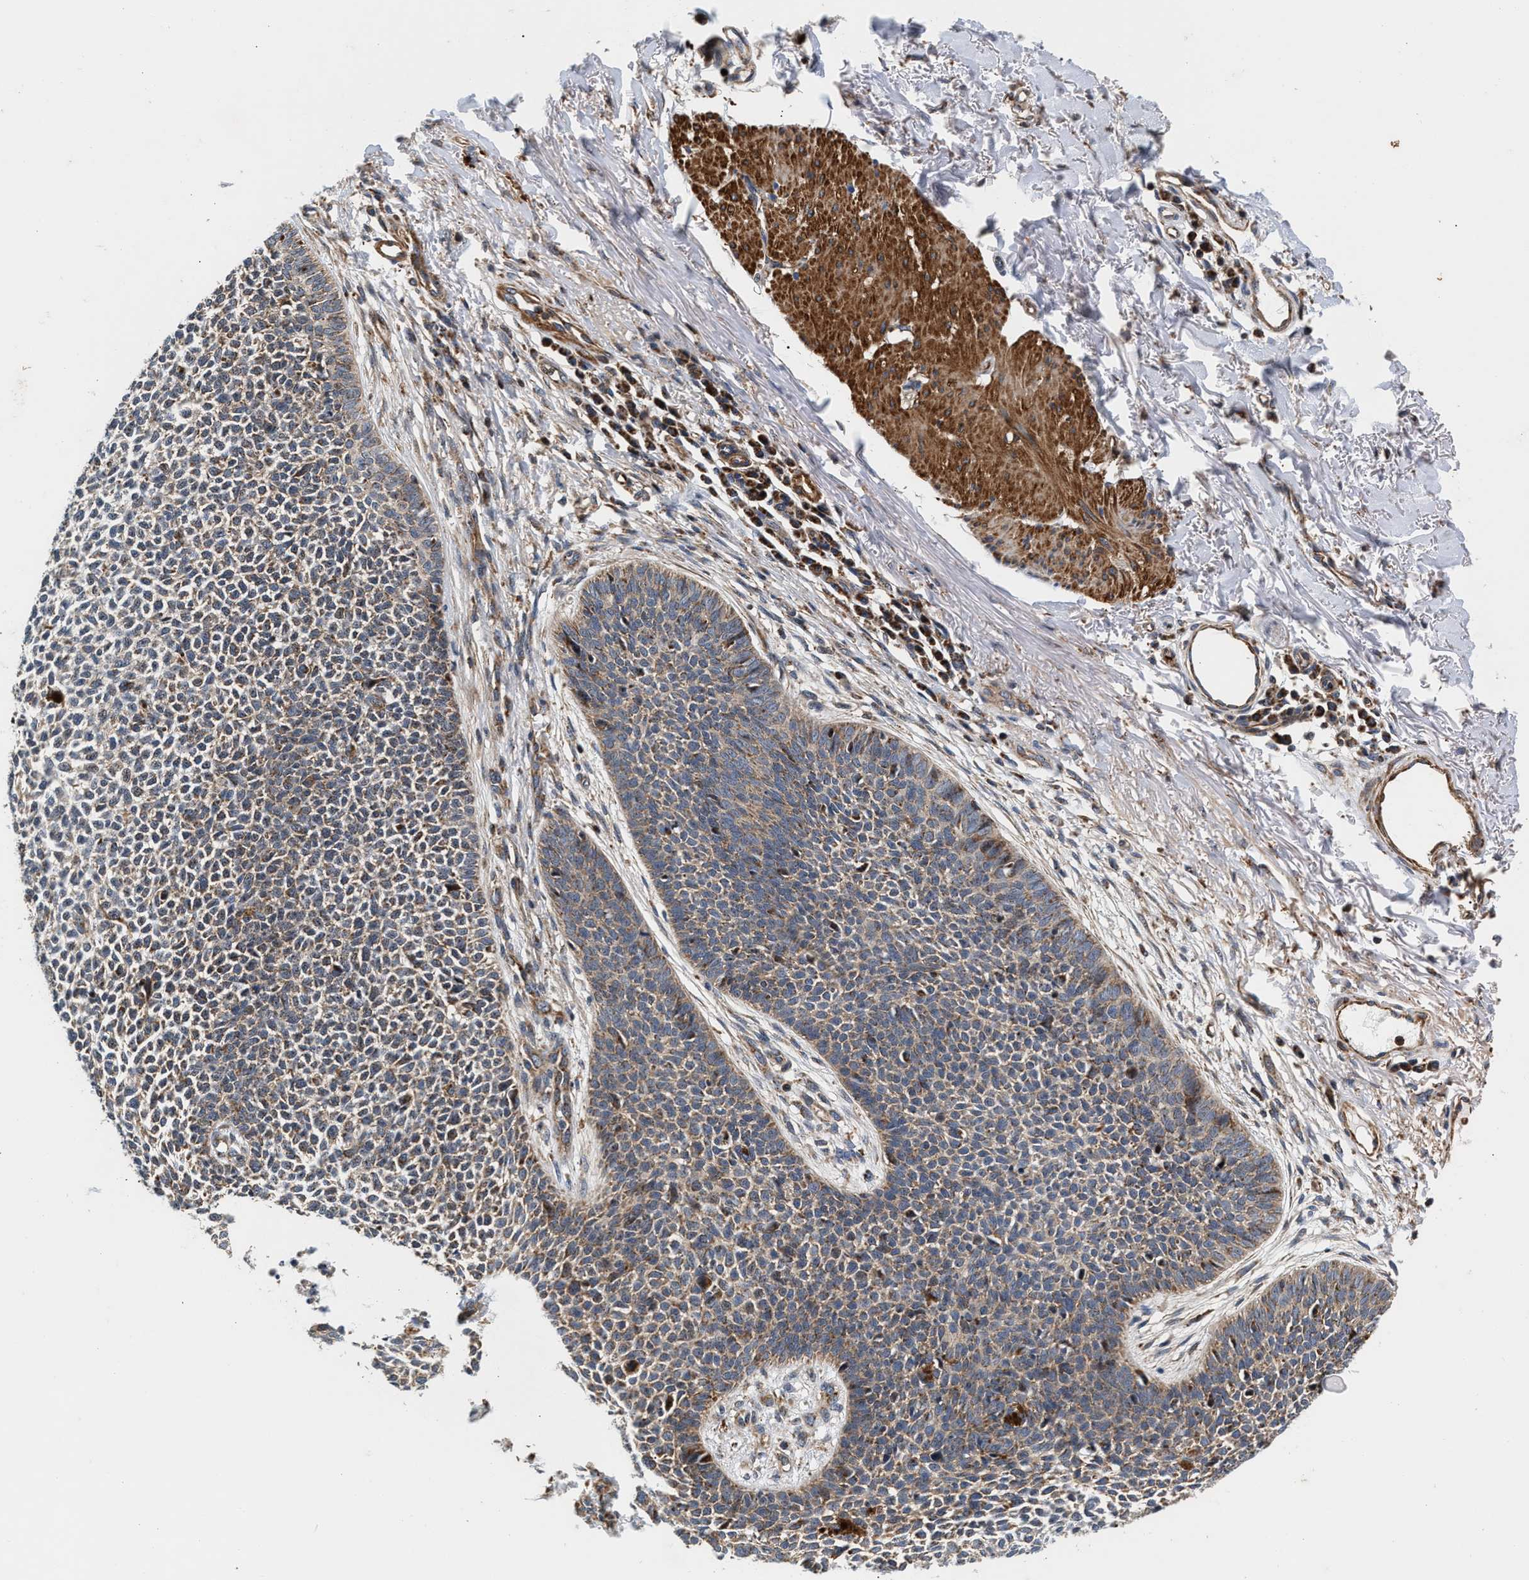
{"staining": {"intensity": "weak", "quantity": "25%-75%", "location": "cytoplasmic/membranous"}, "tissue": "skin cancer", "cell_type": "Tumor cells", "image_type": "cancer", "snomed": [{"axis": "morphology", "description": "Basal cell carcinoma"}, {"axis": "topography", "description": "Skin"}], "caption": "The photomicrograph reveals staining of skin cancer, revealing weak cytoplasmic/membranous protein staining (brown color) within tumor cells. (DAB IHC with brightfield microscopy, high magnification).", "gene": "SGK1", "patient": {"sex": "female", "age": 84}}